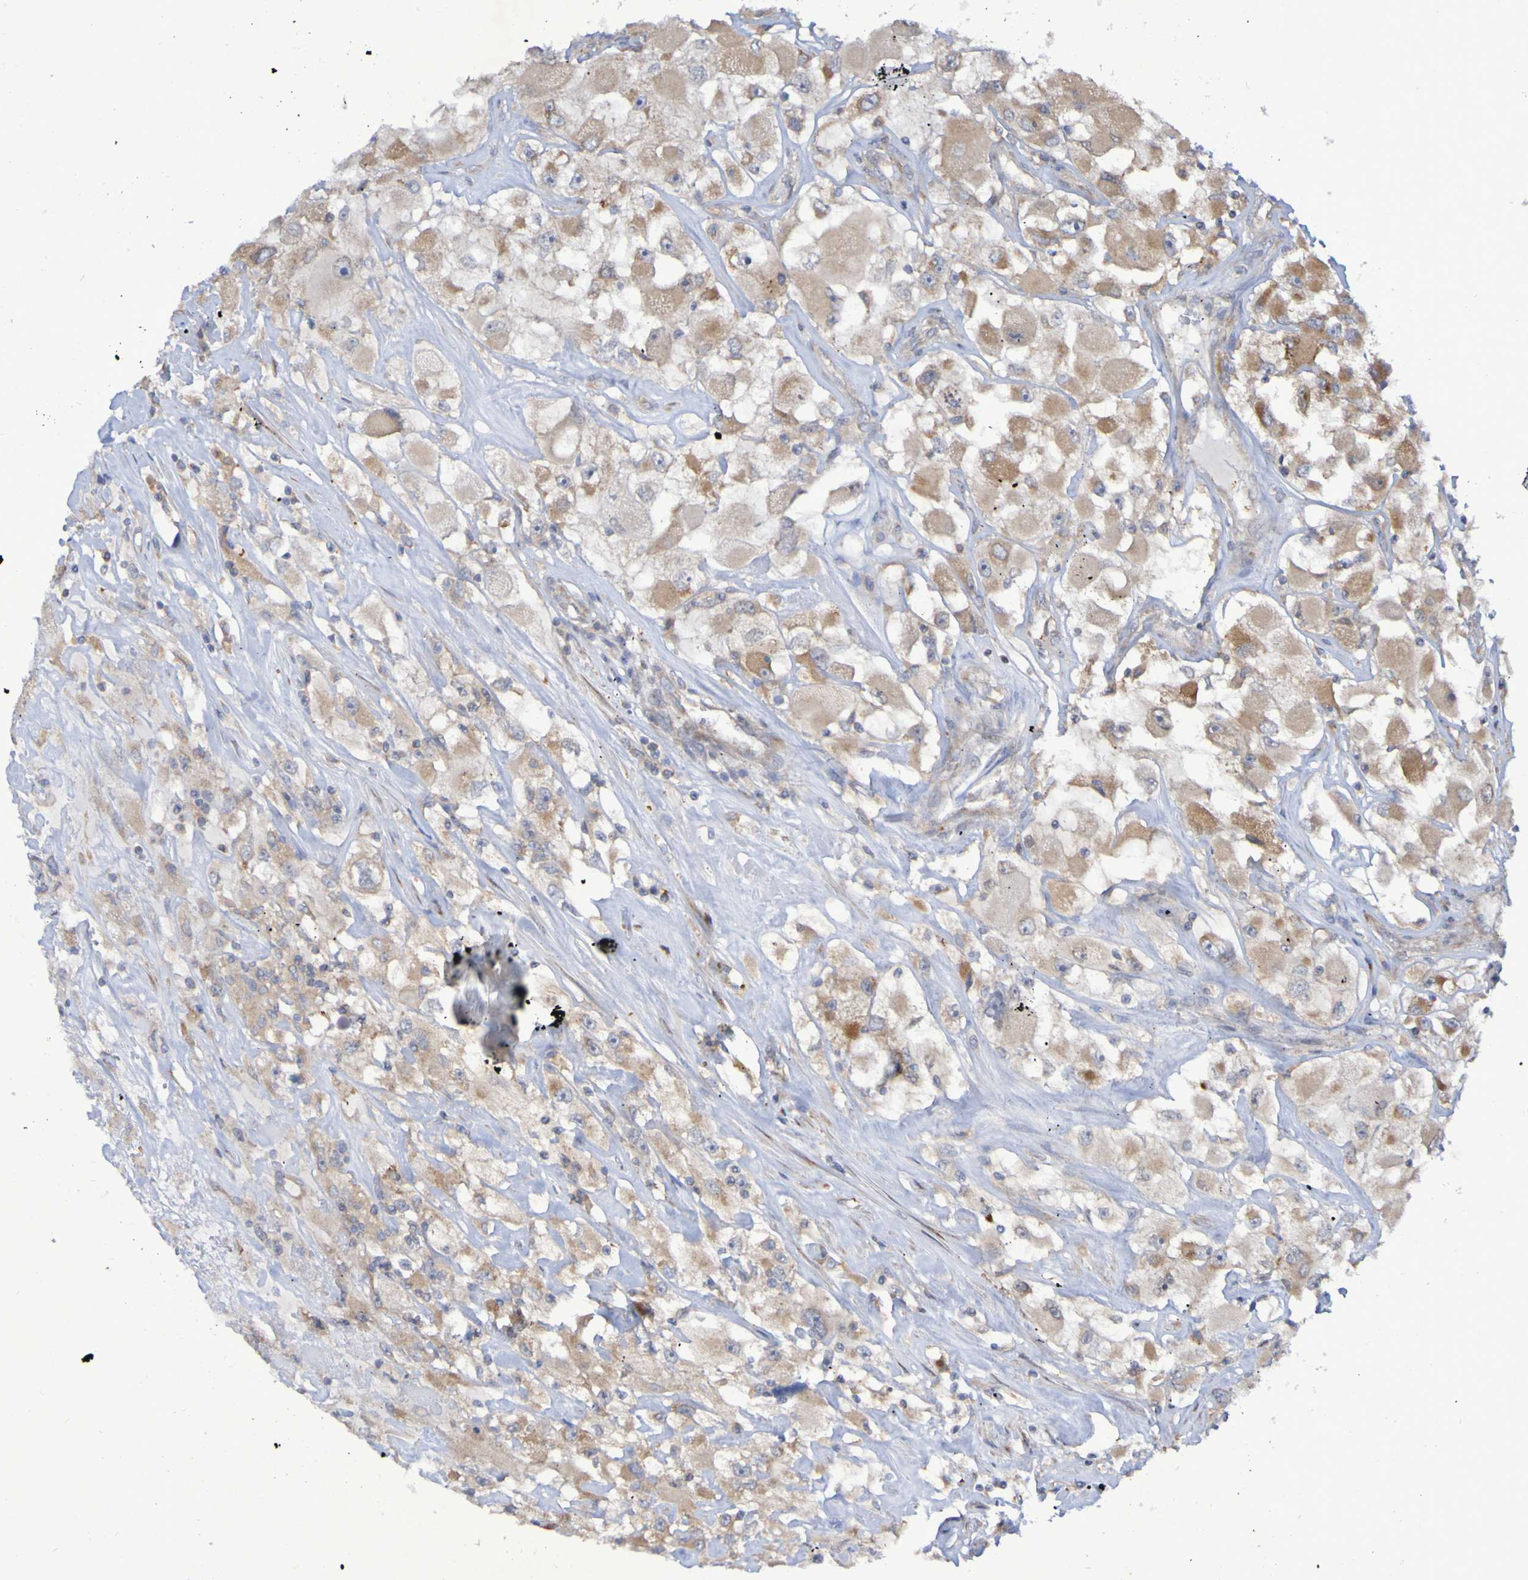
{"staining": {"intensity": "weak", "quantity": ">75%", "location": "cytoplasmic/membranous"}, "tissue": "renal cancer", "cell_type": "Tumor cells", "image_type": "cancer", "snomed": [{"axis": "morphology", "description": "Adenocarcinoma, NOS"}, {"axis": "topography", "description": "Kidney"}], "caption": "Renal adenocarcinoma was stained to show a protein in brown. There is low levels of weak cytoplasmic/membranous positivity in about >75% of tumor cells.", "gene": "LMBRD2", "patient": {"sex": "female", "age": 52}}